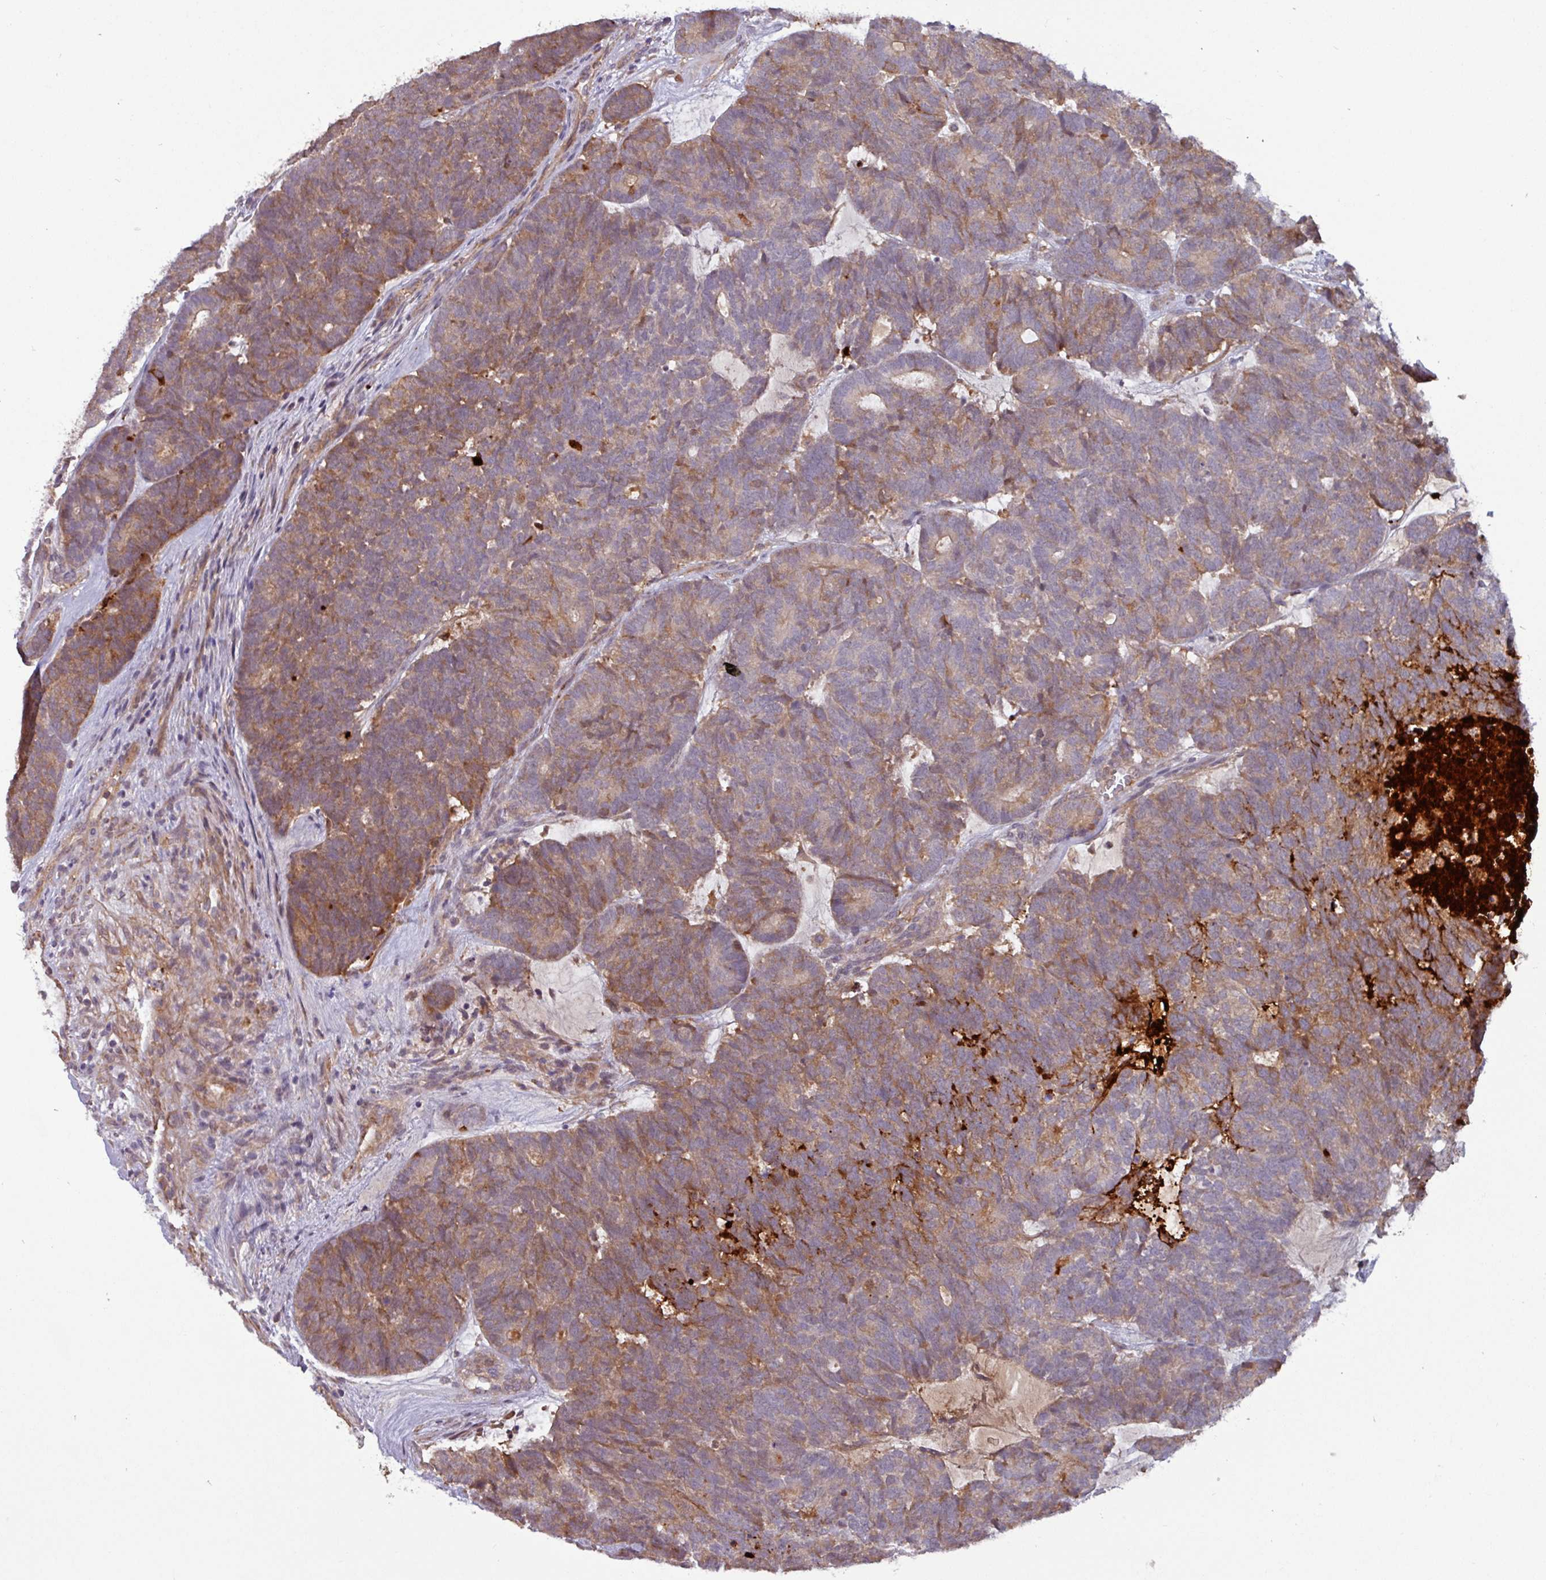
{"staining": {"intensity": "moderate", "quantity": ">75%", "location": "cytoplasmic/membranous"}, "tissue": "head and neck cancer", "cell_type": "Tumor cells", "image_type": "cancer", "snomed": [{"axis": "morphology", "description": "Adenocarcinoma, NOS"}, {"axis": "topography", "description": "Head-Neck"}], "caption": "Immunohistochemistry micrograph of neoplastic tissue: head and neck cancer stained using immunohistochemistry (IHC) exhibits medium levels of moderate protein expression localized specifically in the cytoplasmic/membranous of tumor cells, appearing as a cytoplasmic/membranous brown color.", "gene": "PCED1A", "patient": {"sex": "female", "age": 81}}